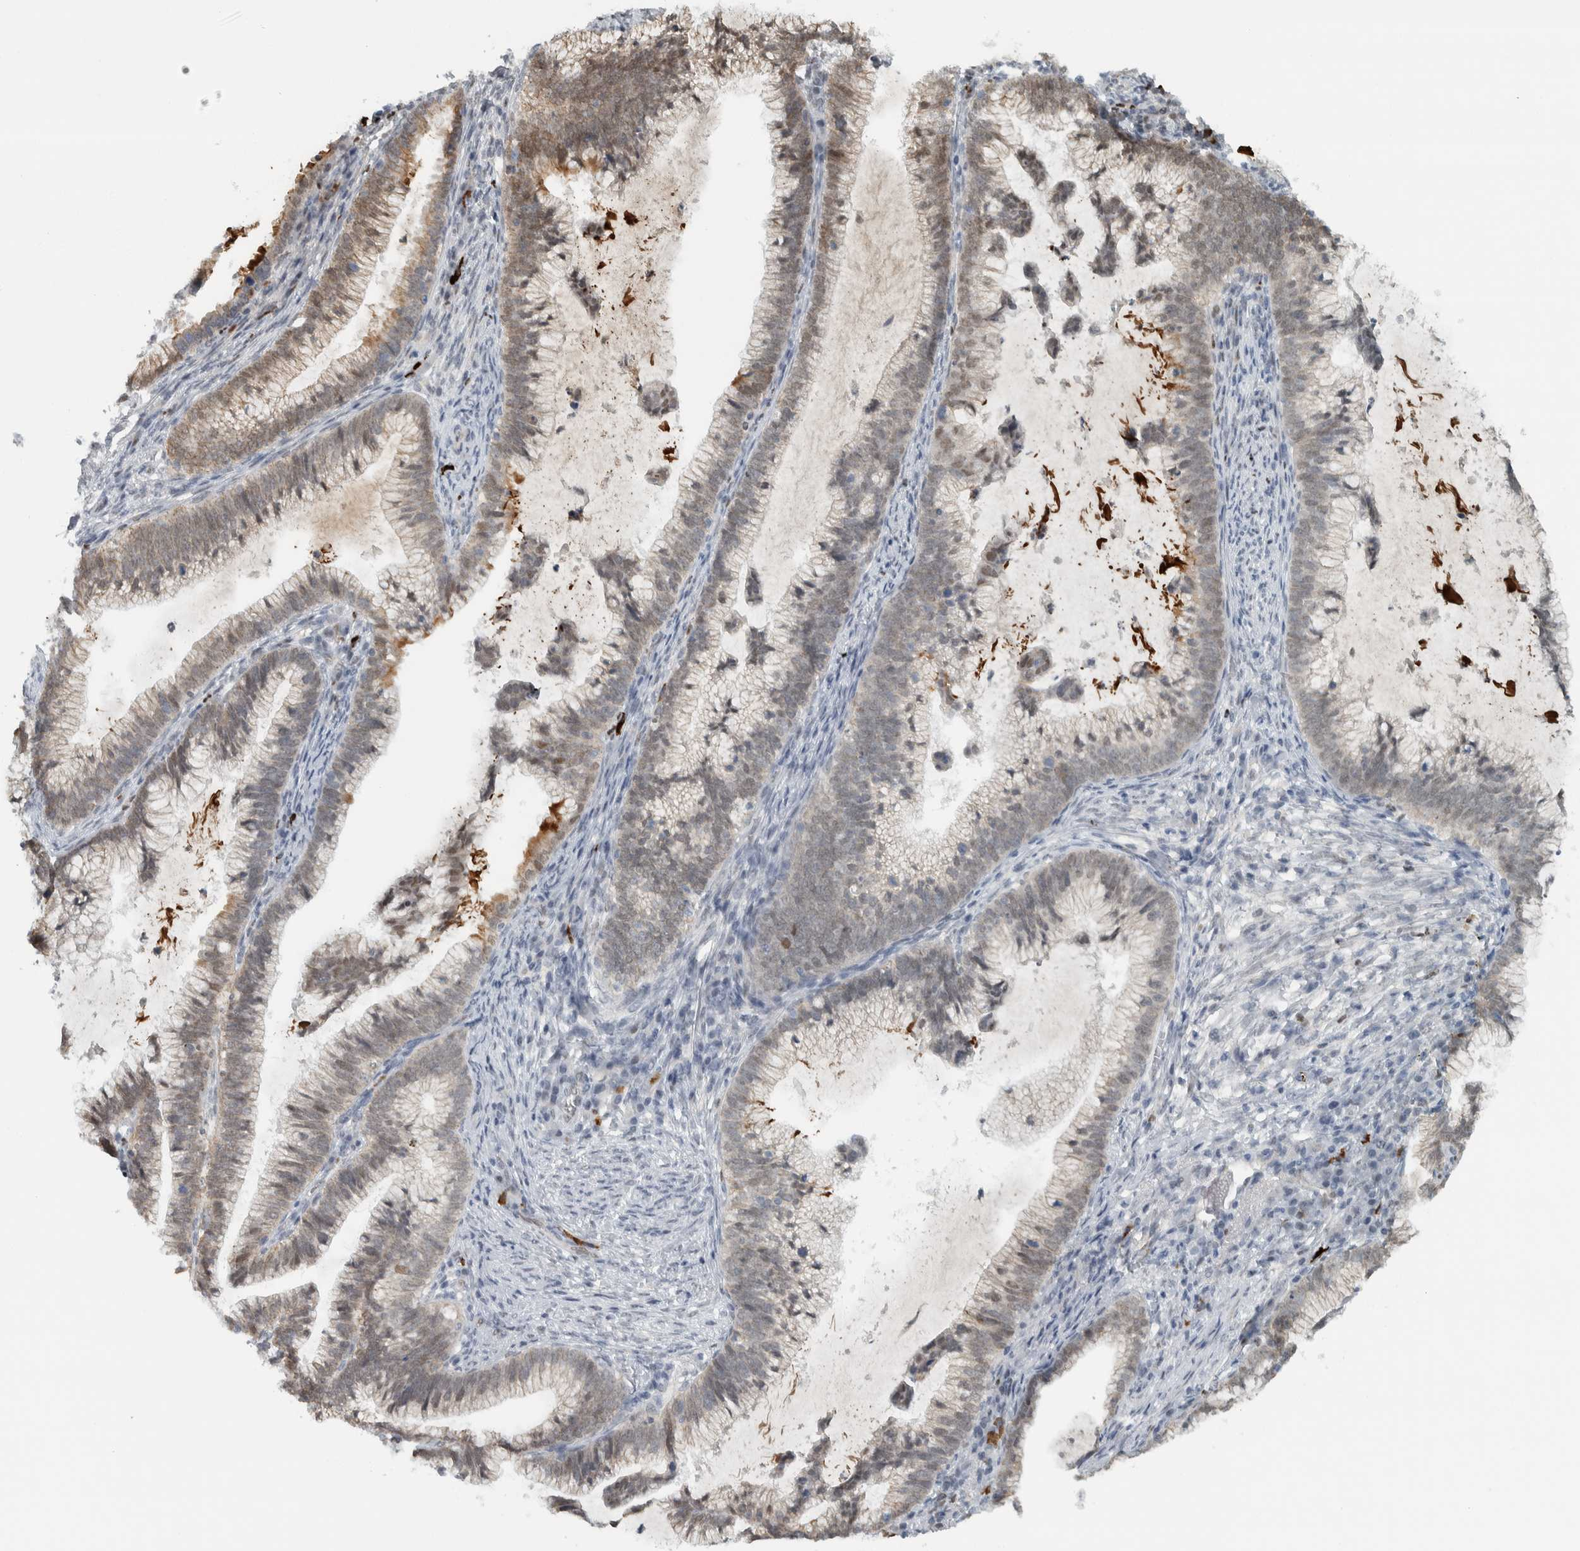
{"staining": {"intensity": "weak", "quantity": "25%-75%", "location": "cytoplasmic/membranous,nuclear"}, "tissue": "cervical cancer", "cell_type": "Tumor cells", "image_type": "cancer", "snomed": [{"axis": "morphology", "description": "Adenocarcinoma, NOS"}, {"axis": "topography", "description": "Cervix"}], "caption": "High-power microscopy captured an IHC histopathology image of cervical cancer (adenocarcinoma), revealing weak cytoplasmic/membranous and nuclear positivity in approximately 25%-75% of tumor cells. (IHC, brightfield microscopy, high magnification).", "gene": "ADPRM", "patient": {"sex": "female", "age": 36}}